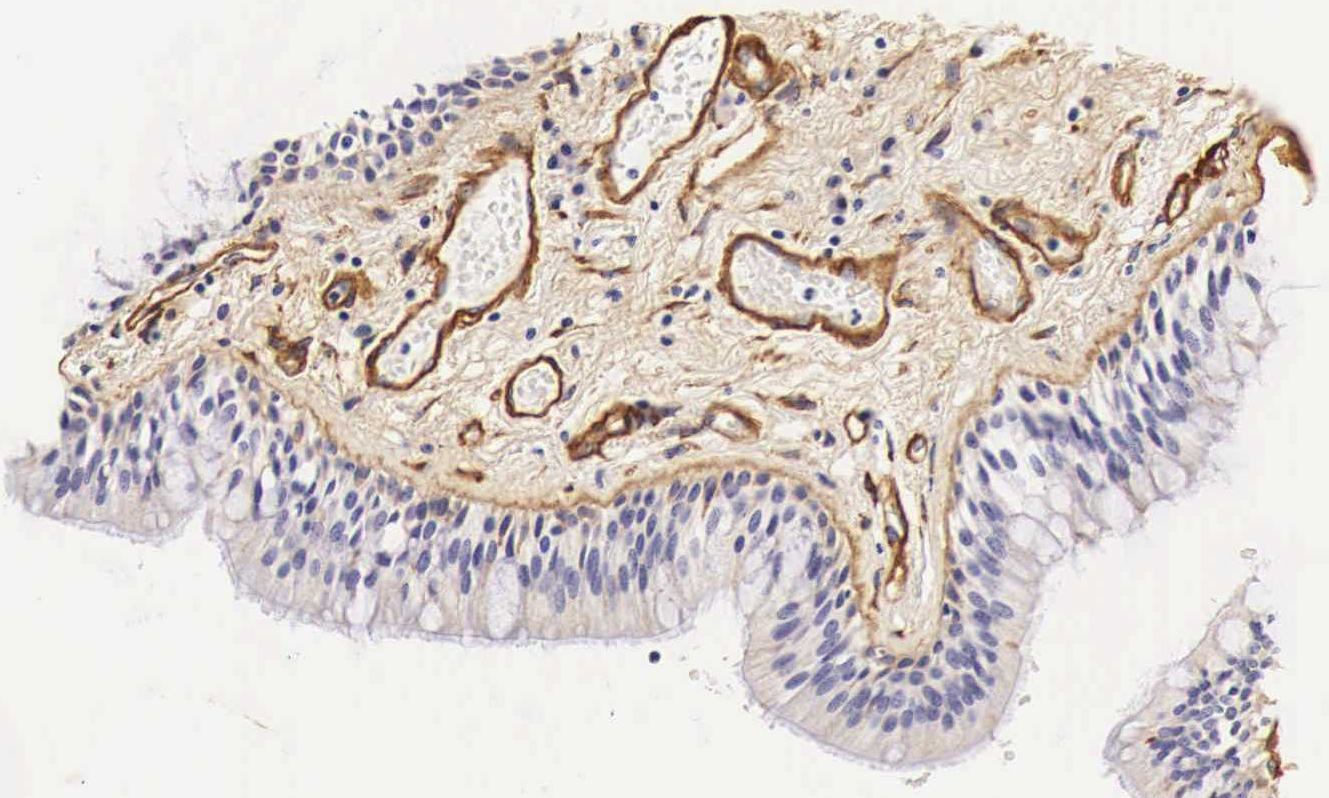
{"staining": {"intensity": "negative", "quantity": "none", "location": "none"}, "tissue": "bronchus", "cell_type": "Respiratory epithelial cells", "image_type": "normal", "snomed": [{"axis": "morphology", "description": "Normal tissue, NOS"}, {"axis": "topography", "description": "Bronchus"}, {"axis": "topography", "description": "Lung"}], "caption": "IHC histopathology image of unremarkable human bronchus stained for a protein (brown), which reveals no staining in respiratory epithelial cells. (DAB (3,3'-diaminobenzidine) immunohistochemistry with hematoxylin counter stain).", "gene": "LAMB2", "patient": {"sex": "female", "age": 57}}